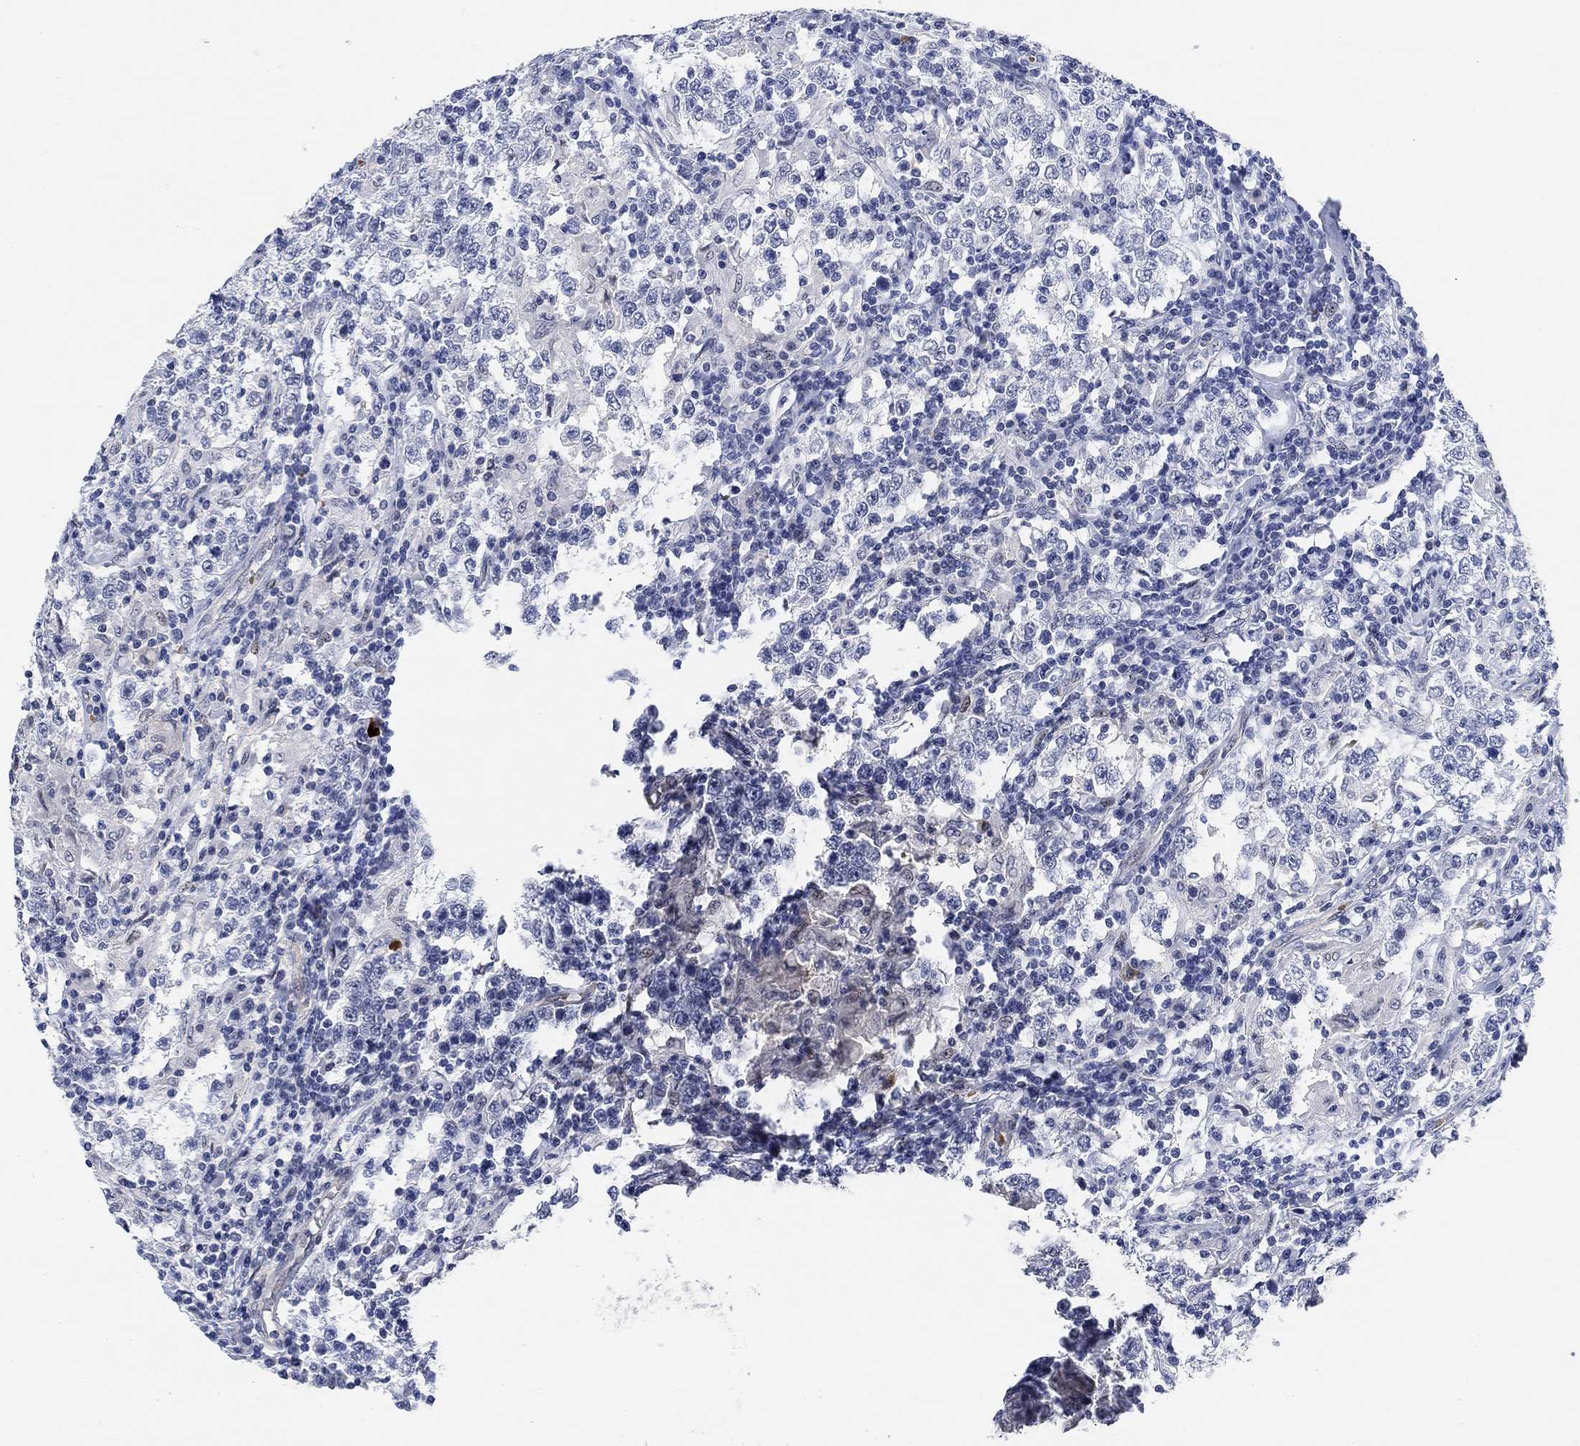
{"staining": {"intensity": "moderate", "quantity": "<25%", "location": "nuclear"}, "tissue": "testis cancer", "cell_type": "Tumor cells", "image_type": "cancer", "snomed": [{"axis": "morphology", "description": "Seminoma, NOS"}, {"axis": "morphology", "description": "Carcinoma, Embryonal, NOS"}, {"axis": "topography", "description": "Testis"}], "caption": "A high-resolution micrograph shows immunohistochemistry (IHC) staining of embryonal carcinoma (testis), which shows moderate nuclear positivity in approximately <25% of tumor cells.", "gene": "PAX6", "patient": {"sex": "male", "age": 41}}